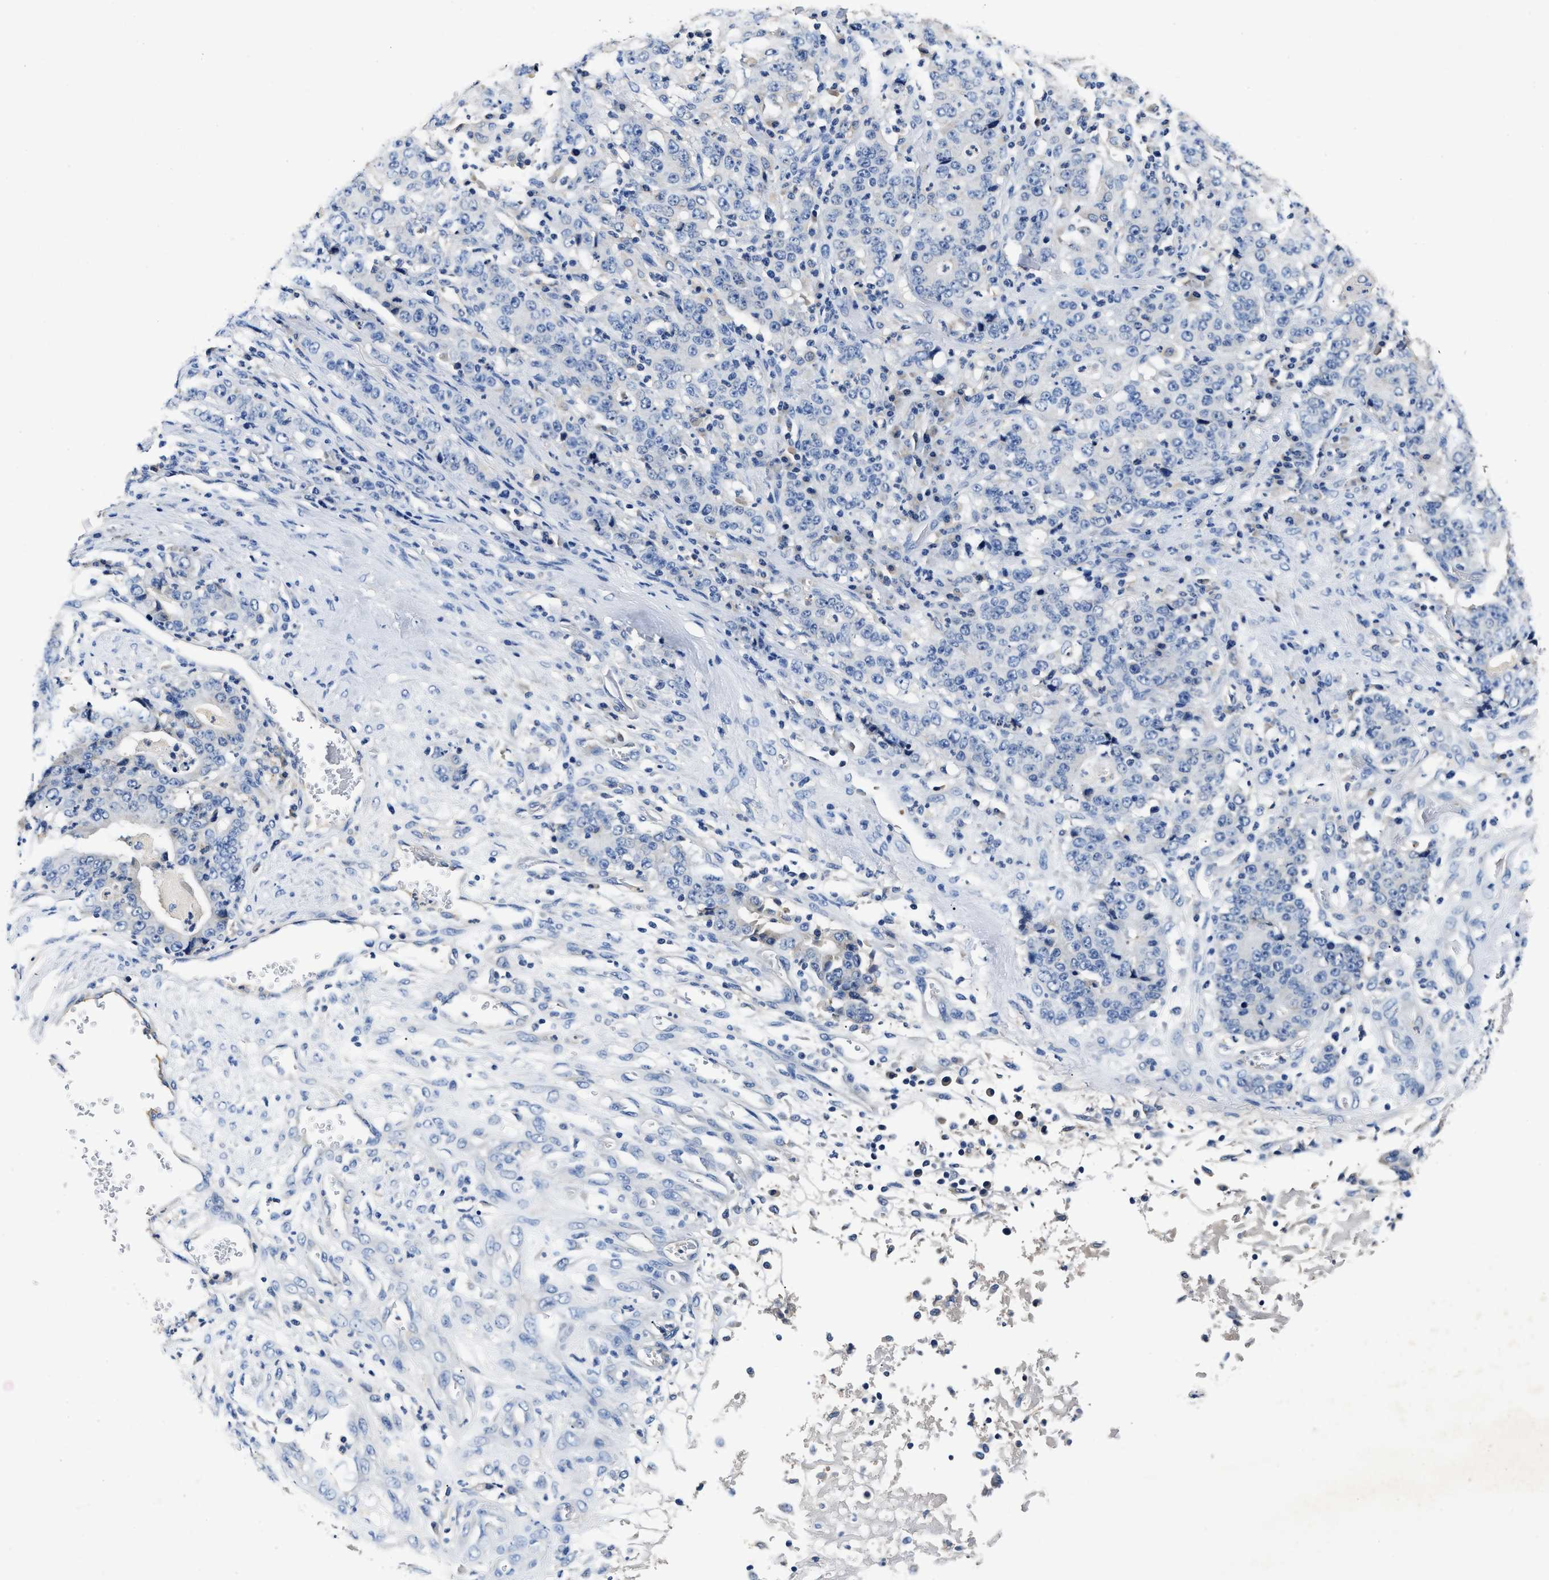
{"staining": {"intensity": "negative", "quantity": "none", "location": "none"}, "tissue": "stomach cancer", "cell_type": "Tumor cells", "image_type": "cancer", "snomed": [{"axis": "morphology", "description": "Normal tissue, NOS"}, {"axis": "morphology", "description": "Adenocarcinoma, NOS"}, {"axis": "topography", "description": "Stomach, upper"}, {"axis": "topography", "description": "Stomach"}], "caption": "Tumor cells show no significant protein staining in stomach cancer.", "gene": "SLCO2B1", "patient": {"sex": "male", "age": 59}}